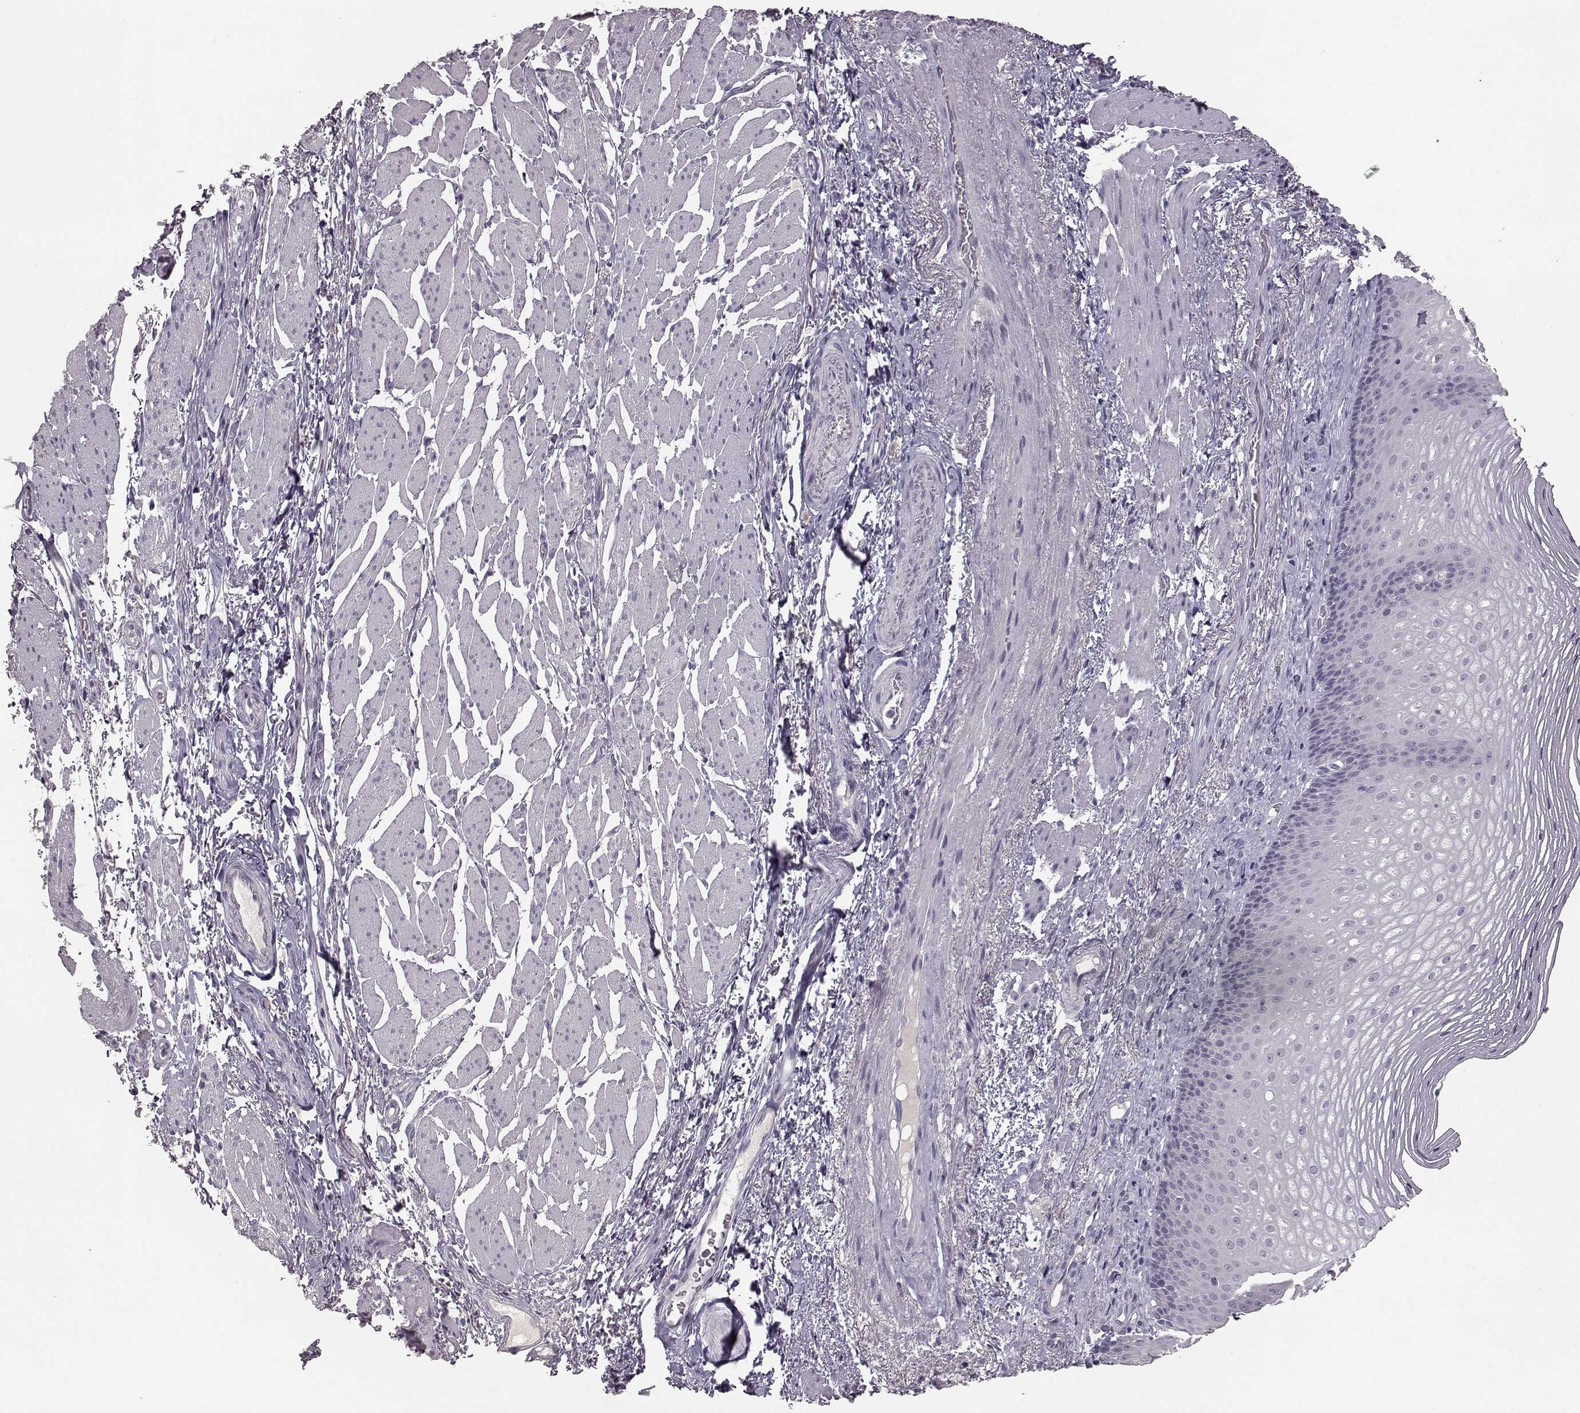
{"staining": {"intensity": "negative", "quantity": "none", "location": "none"}, "tissue": "esophagus", "cell_type": "Squamous epithelial cells", "image_type": "normal", "snomed": [{"axis": "morphology", "description": "Normal tissue, NOS"}, {"axis": "topography", "description": "Esophagus"}], "caption": "High magnification brightfield microscopy of normal esophagus stained with DAB (3,3'-diaminobenzidine) (brown) and counterstained with hematoxylin (blue): squamous epithelial cells show no significant positivity.", "gene": "SPAG17", "patient": {"sex": "male", "age": 76}}